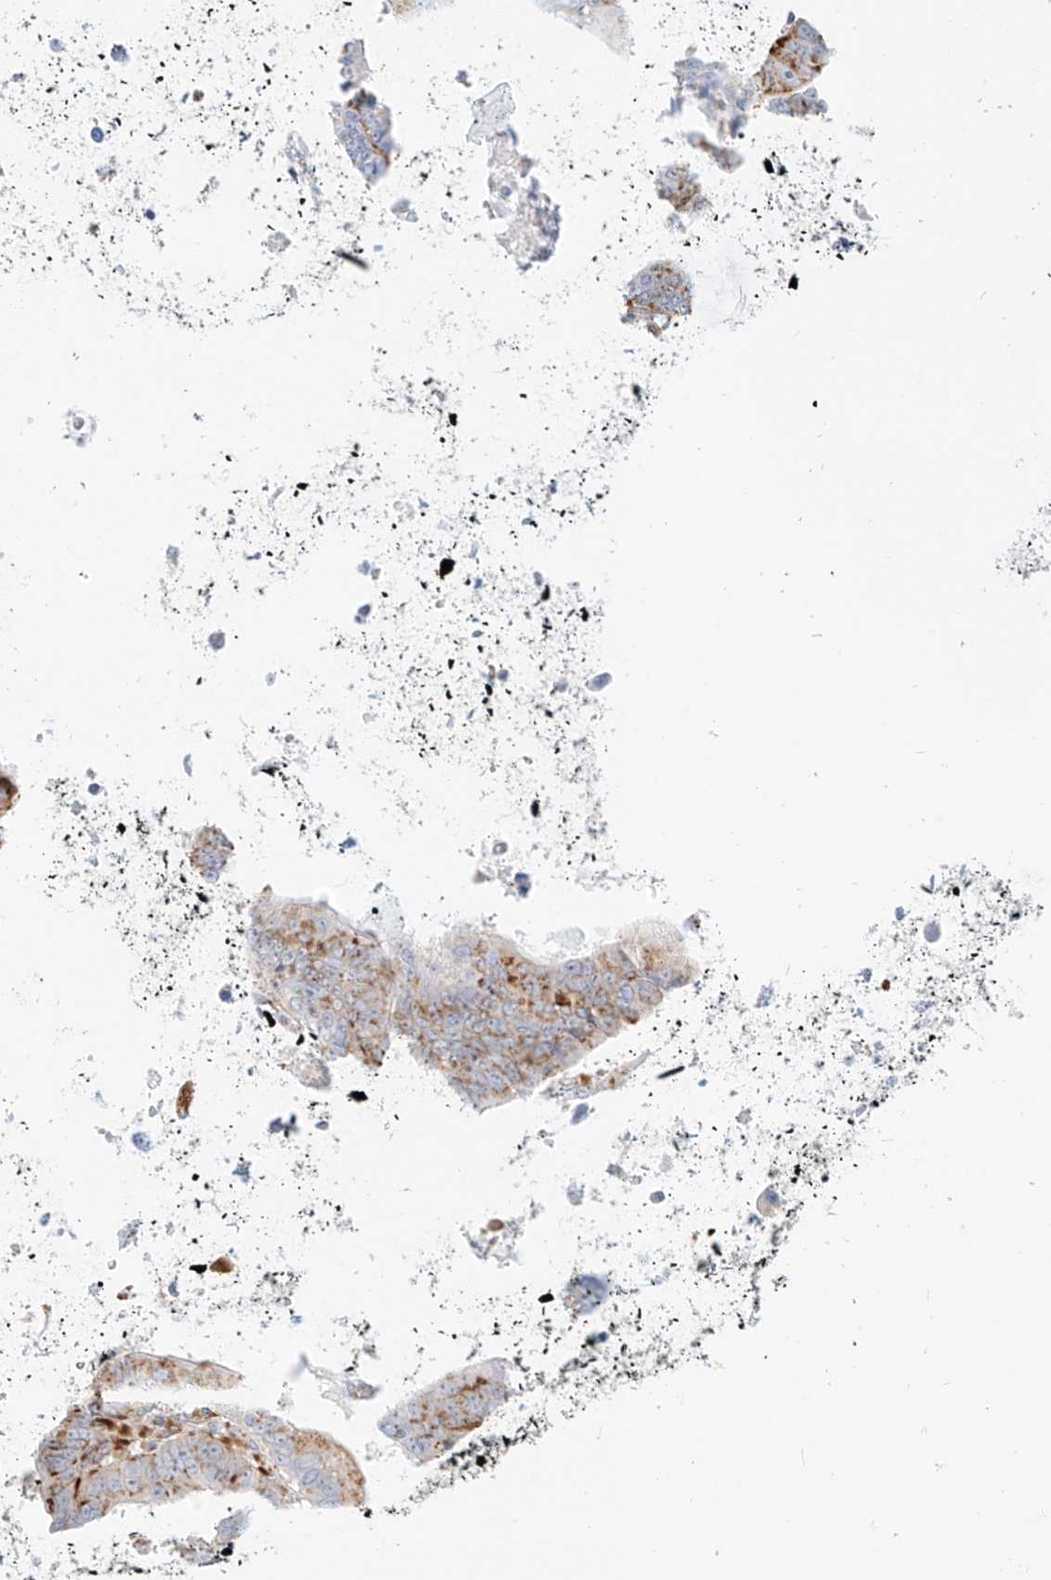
{"staining": {"intensity": "moderate", "quantity": ">75%", "location": "cytoplasmic/membranous"}, "tissue": "colorectal cancer", "cell_type": "Tumor cells", "image_type": "cancer", "snomed": [{"axis": "morphology", "description": "Normal tissue, NOS"}, {"axis": "morphology", "description": "Adenocarcinoma, NOS"}, {"axis": "topography", "description": "Rectum"}], "caption": "The image exhibits staining of colorectal cancer, revealing moderate cytoplasmic/membranous protein positivity (brown color) within tumor cells. (DAB IHC, brown staining for protein, blue staining for nuclei).", "gene": "SLC35F6", "patient": {"sex": "female", "age": 65}}